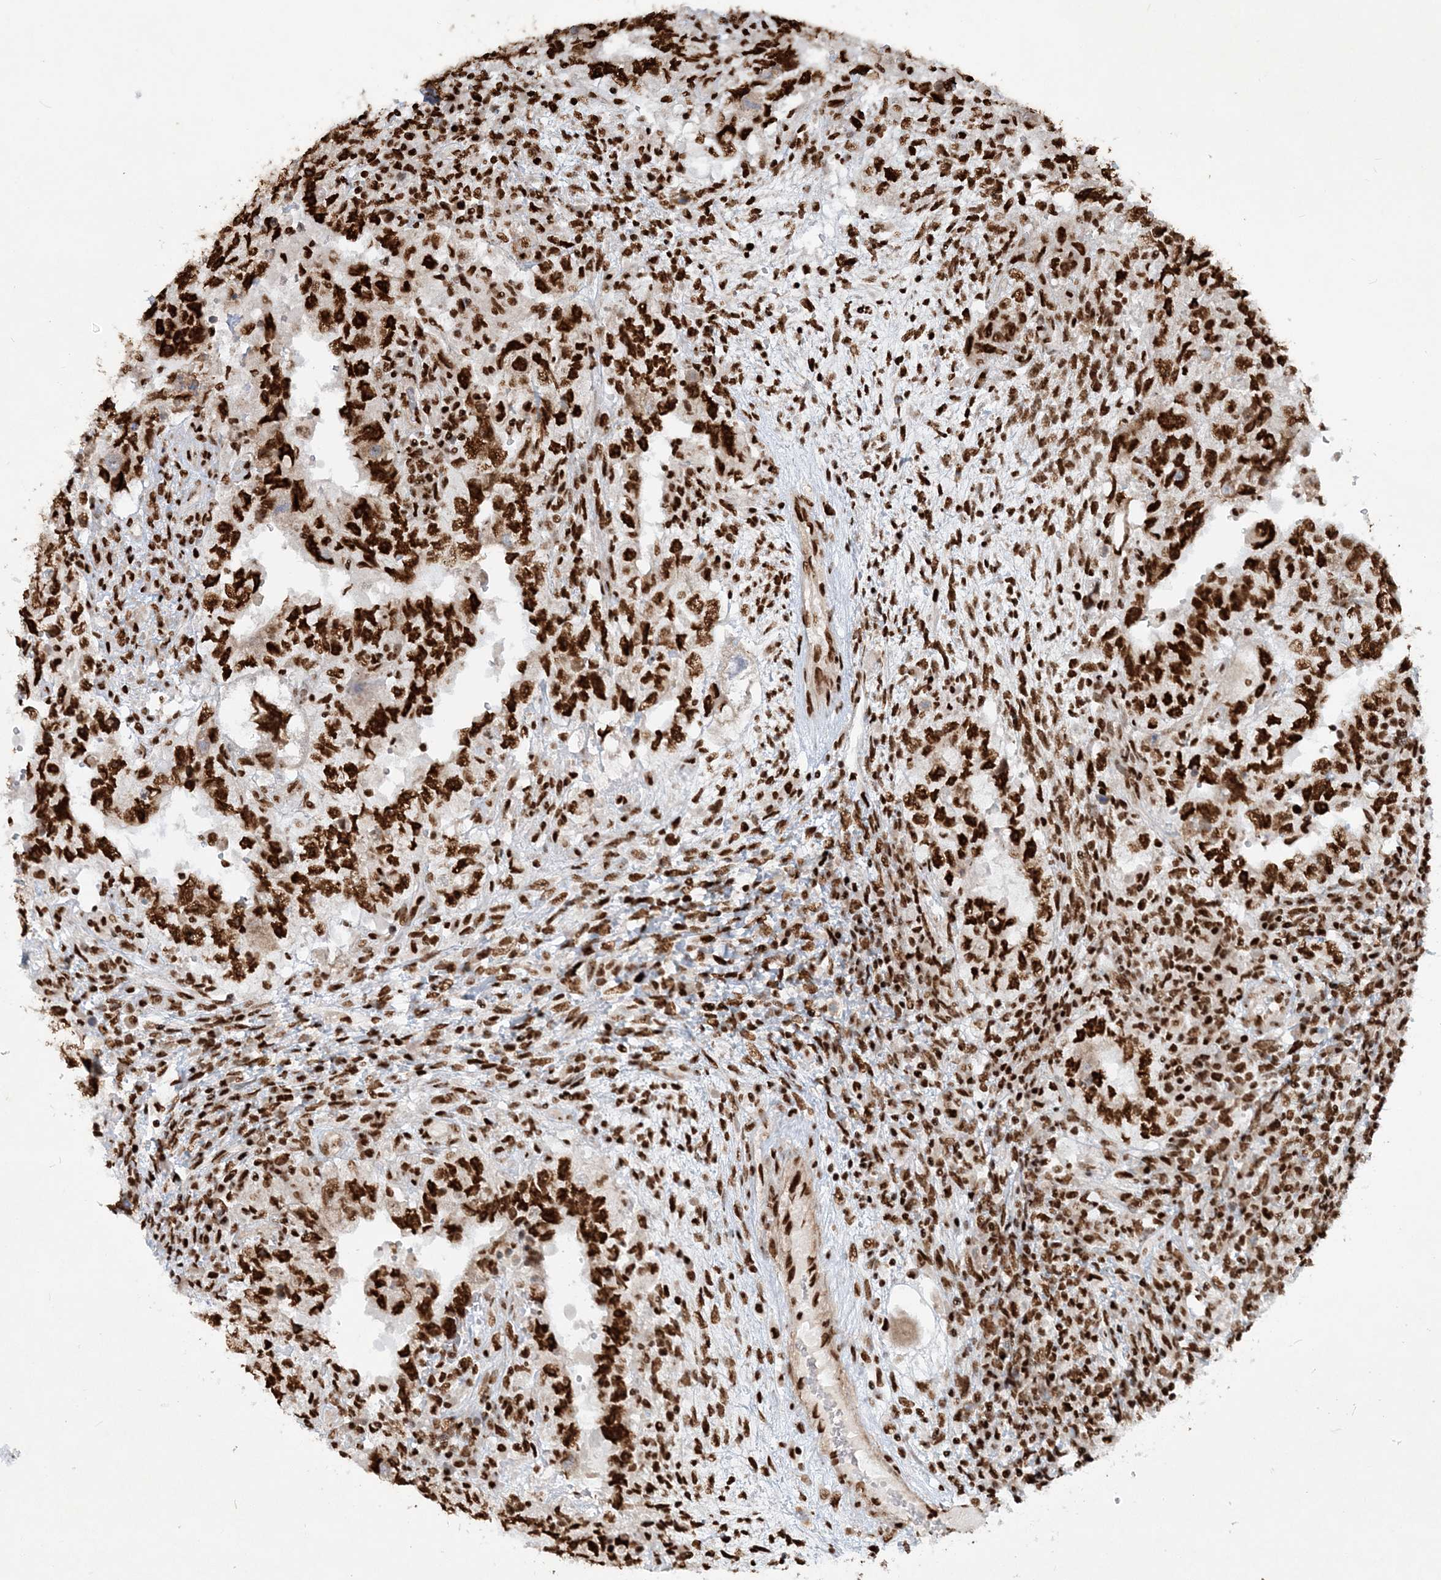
{"staining": {"intensity": "strong", "quantity": ">75%", "location": "nuclear"}, "tissue": "testis cancer", "cell_type": "Tumor cells", "image_type": "cancer", "snomed": [{"axis": "morphology", "description": "Carcinoma, Embryonal, NOS"}, {"axis": "topography", "description": "Testis"}], "caption": "Immunohistochemistry (IHC) staining of testis cancer (embryonal carcinoma), which exhibits high levels of strong nuclear positivity in about >75% of tumor cells indicating strong nuclear protein staining. The staining was performed using DAB (3,3'-diaminobenzidine) (brown) for protein detection and nuclei were counterstained in hematoxylin (blue).", "gene": "DELE1", "patient": {"sex": "male", "age": 26}}